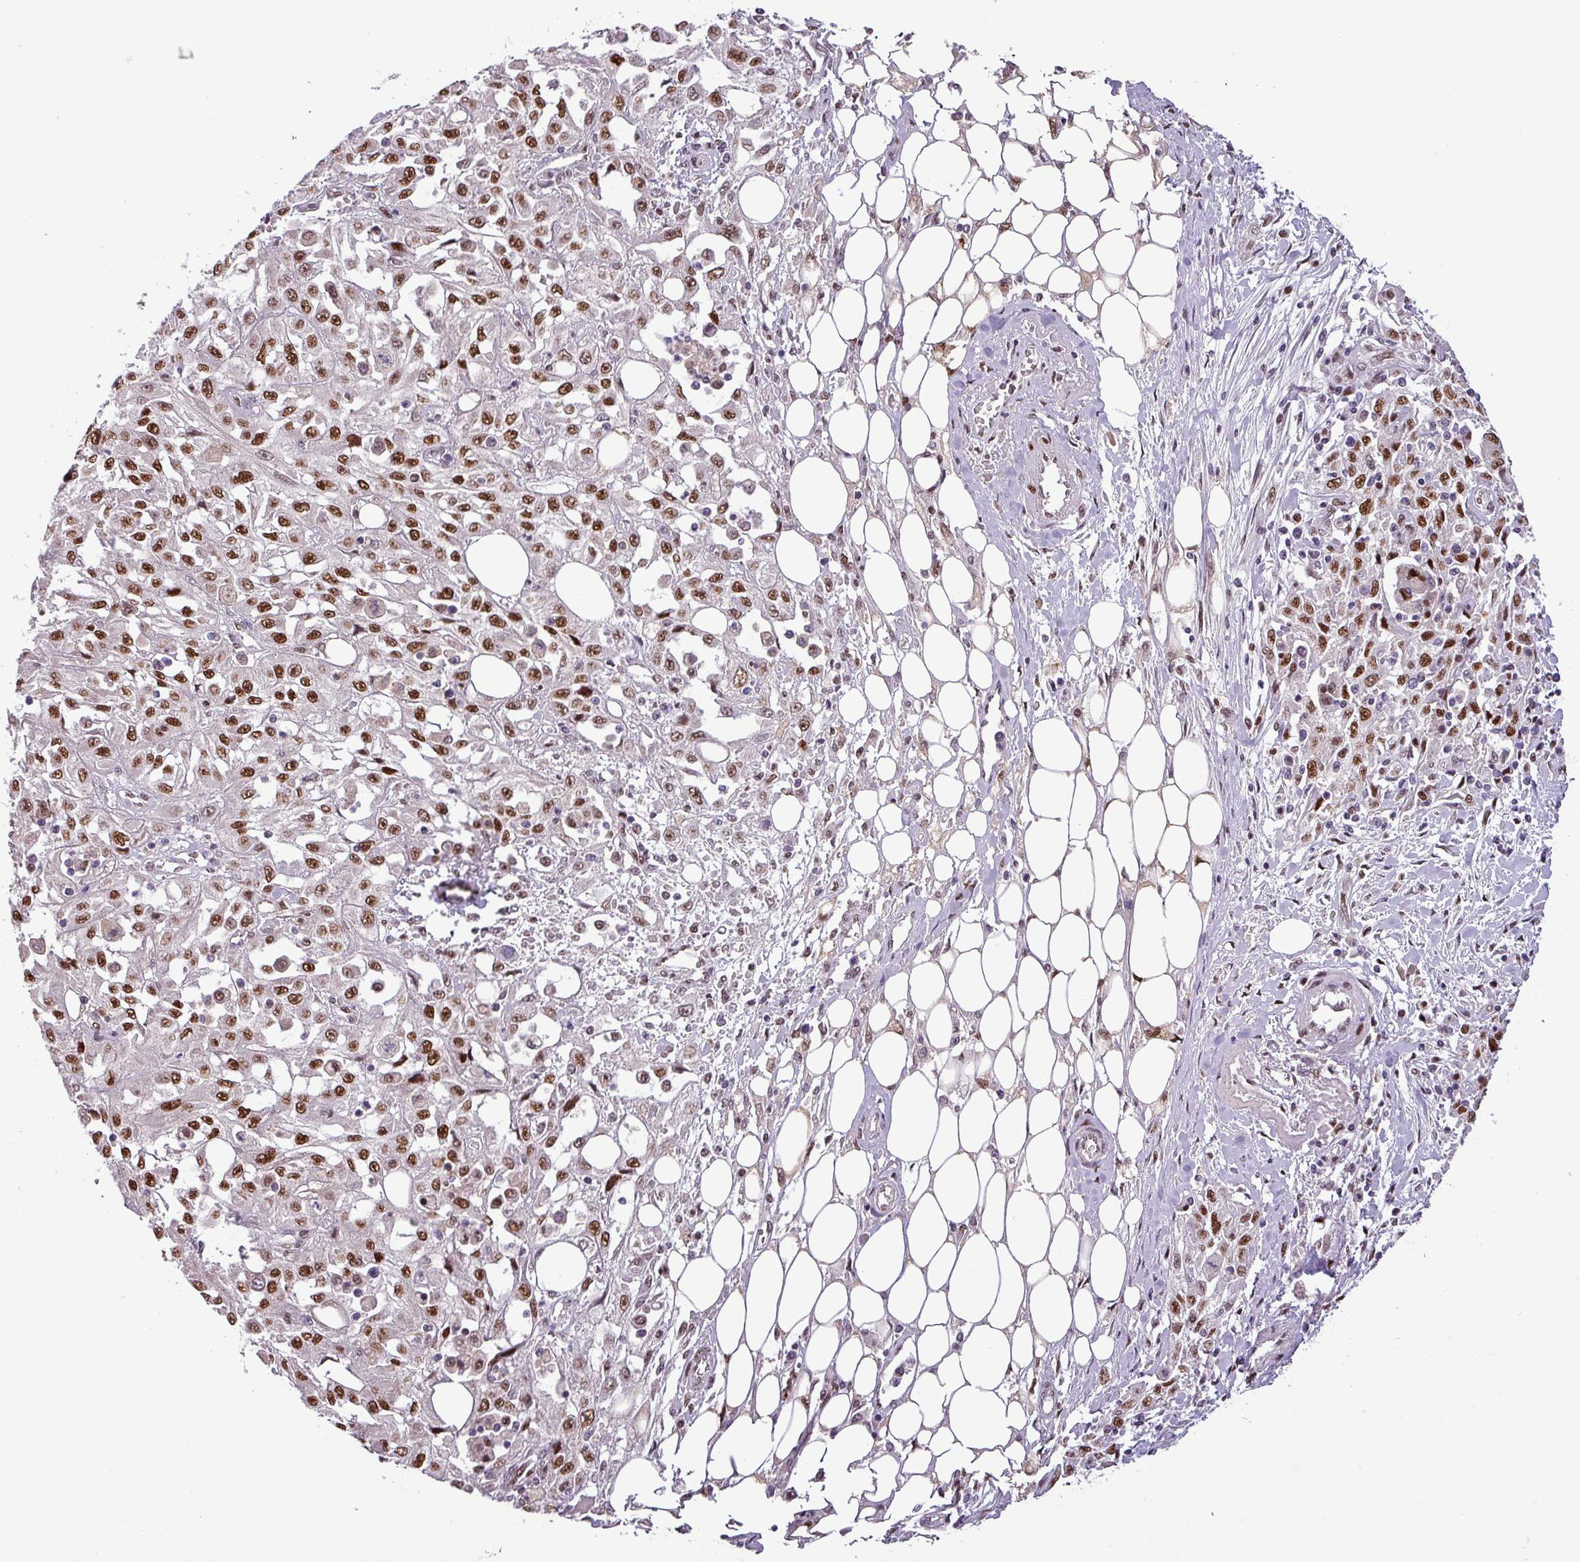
{"staining": {"intensity": "strong", "quantity": ">75%", "location": "nuclear"}, "tissue": "skin cancer", "cell_type": "Tumor cells", "image_type": "cancer", "snomed": [{"axis": "morphology", "description": "Squamous cell carcinoma, NOS"}, {"axis": "morphology", "description": "Squamous cell carcinoma, metastatic, NOS"}, {"axis": "topography", "description": "Skin"}, {"axis": "topography", "description": "Lymph node"}], "caption": "A histopathology image showing strong nuclear staining in approximately >75% of tumor cells in squamous cell carcinoma (skin), as visualized by brown immunohistochemical staining.", "gene": "IRF2BPL", "patient": {"sex": "male", "age": 75}}